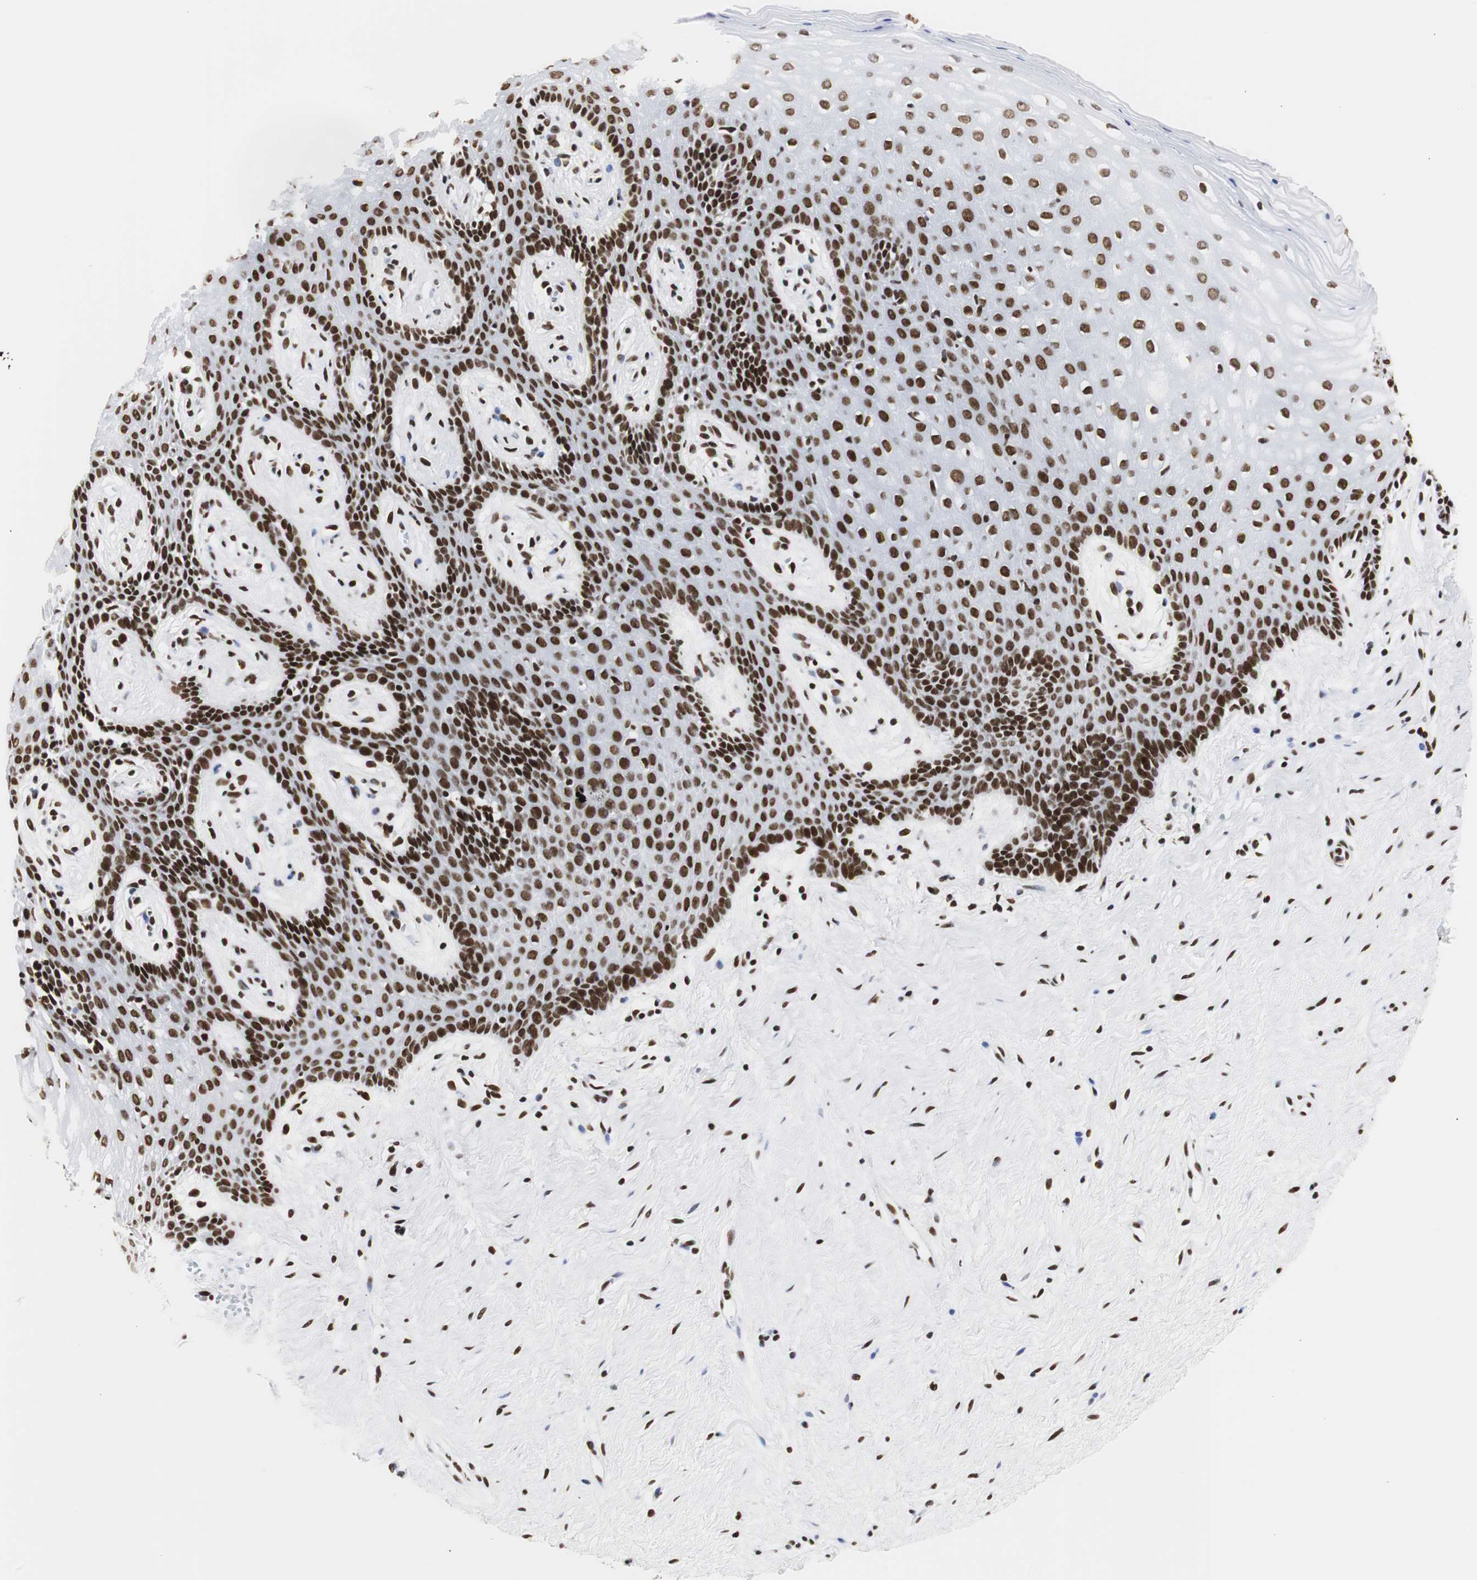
{"staining": {"intensity": "strong", "quantity": ">75%", "location": "nuclear"}, "tissue": "vagina", "cell_type": "Squamous epithelial cells", "image_type": "normal", "snomed": [{"axis": "morphology", "description": "Normal tissue, NOS"}, {"axis": "topography", "description": "Vagina"}], "caption": "A brown stain highlights strong nuclear staining of a protein in squamous epithelial cells of unremarkable human vagina.", "gene": "HNRNPH2", "patient": {"sex": "female", "age": 44}}